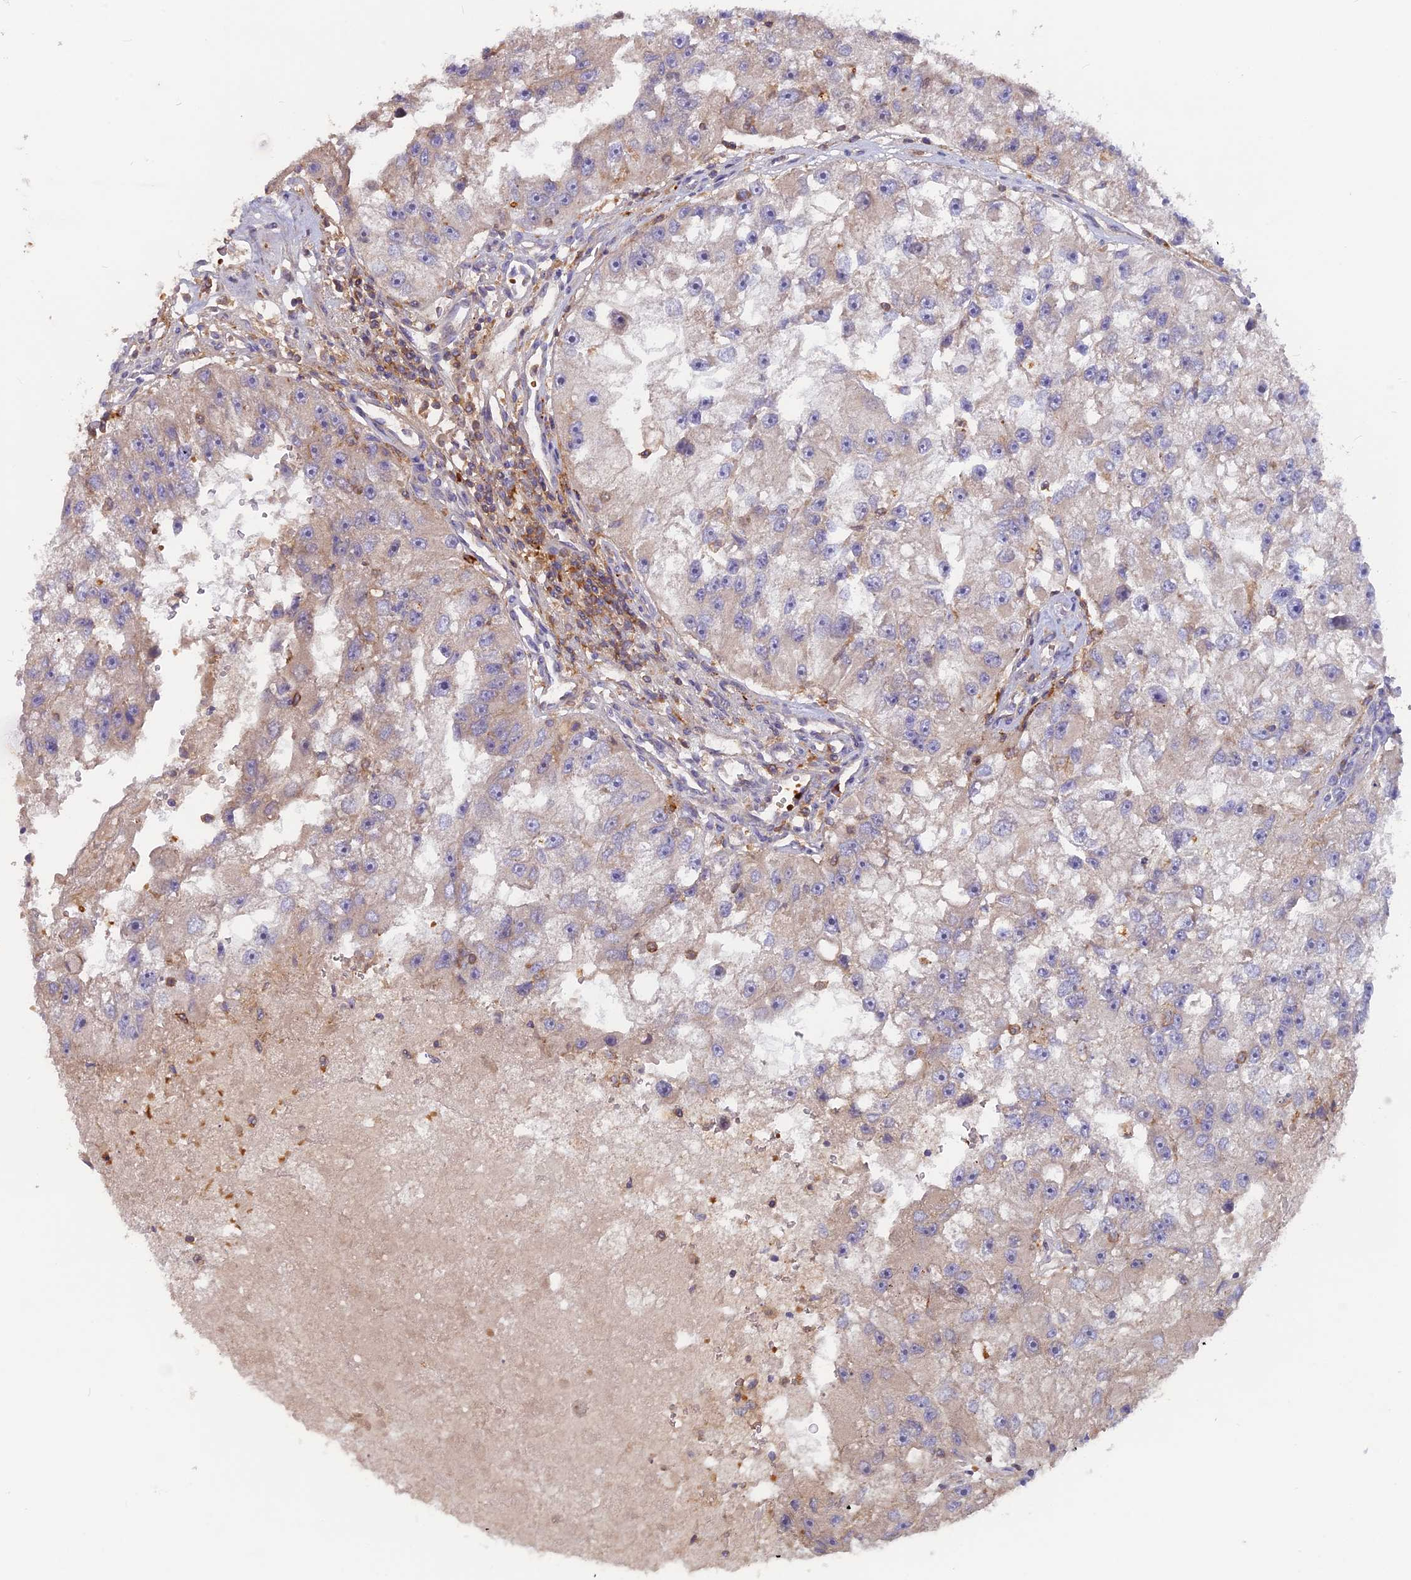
{"staining": {"intensity": "negative", "quantity": "none", "location": "none"}, "tissue": "renal cancer", "cell_type": "Tumor cells", "image_type": "cancer", "snomed": [{"axis": "morphology", "description": "Adenocarcinoma, NOS"}, {"axis": "topography", "description": "Kidney"}], "caption": "This is a histopathology image of immunohistochemistry (IHC) staining of renal cancer (adenocarcinoma), which shows no staining in tumor cells.", "gene": "CPNE7", "patient": {"sex": "male", "age": 63}}